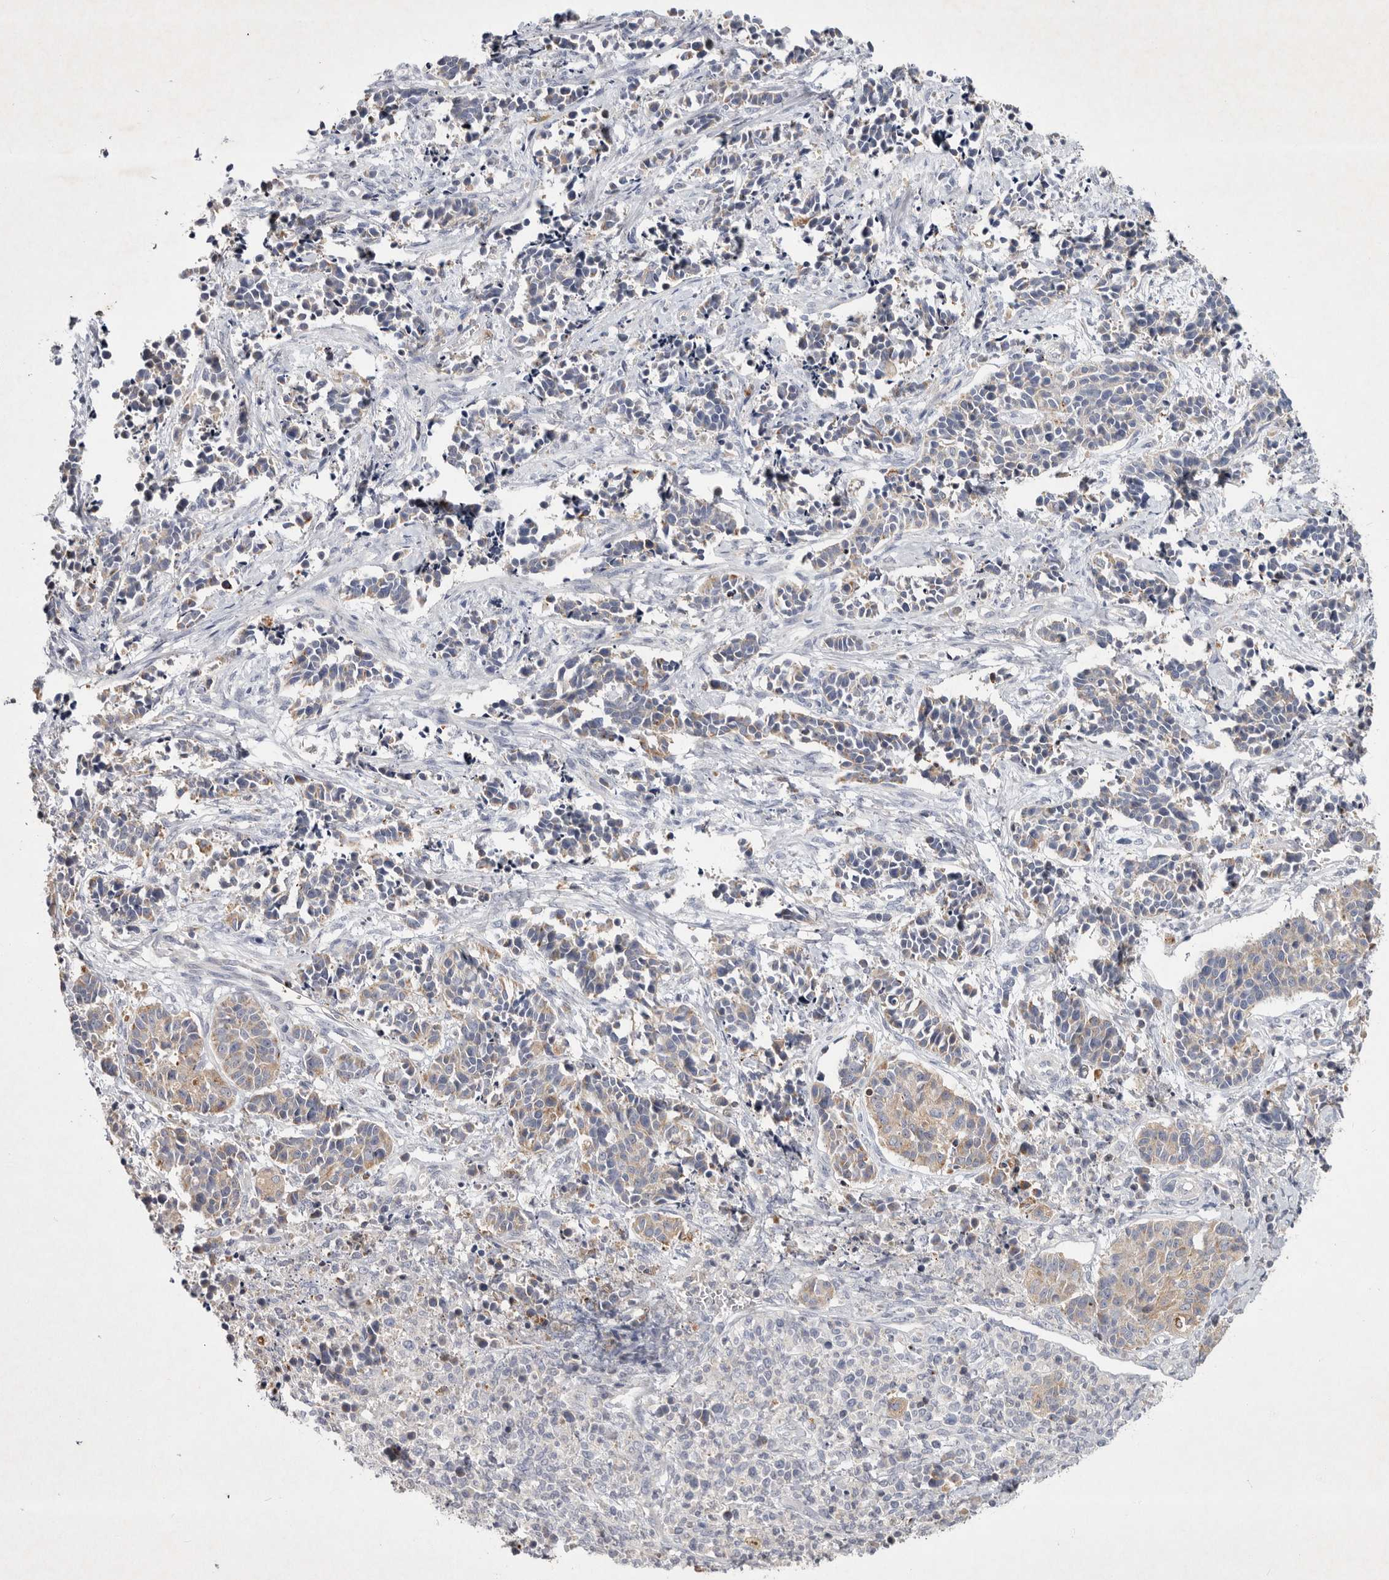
{"staining": {"intensity": "weak", "quantity": "<25%", "location": "cytoplasmic/membranous"}, "tissue": "cervical cancer", "cell_type": "Tumor cells", "image_type": "cancer", "snomed": [{"axis": "morphology", "description": "Normal tissue, NOS"}, {"axis": "morphology", "description": "Squamous cell carcinoma, NOS"}, {"axis": "topography", "description": "Cervix"}], "caption": "Cervical squamous cell carcinoma stained for a protein using IHC displays no expression tumor cells.", "gene": "TNFSF14", "patient": {"sex": "female", "age": 35}}